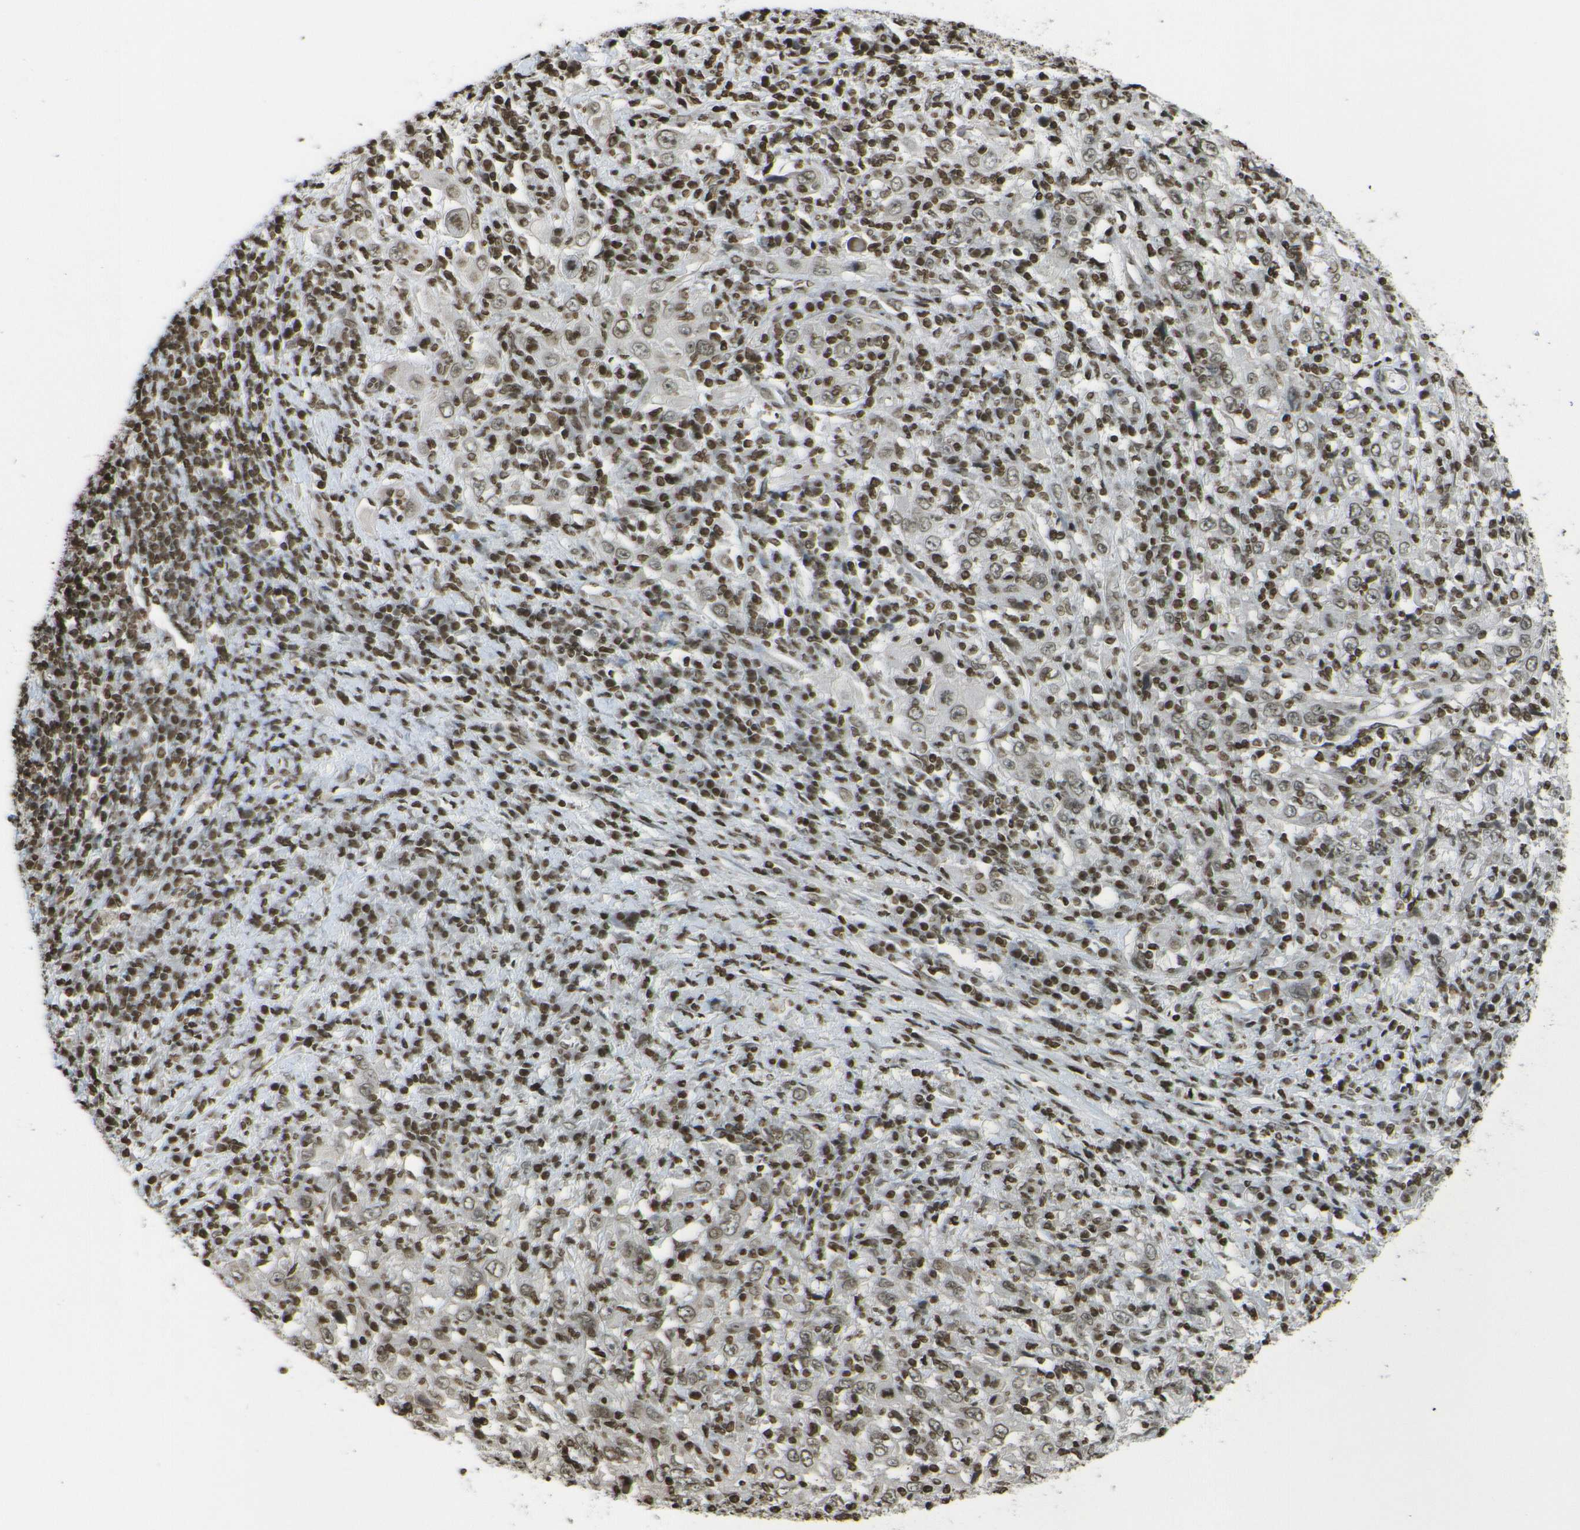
{"staining": {"intensity": "weak", "quantity": ">75%", "location": "nuclear"}, "tissue": "cervical cancer", "cell_type": "Tumor cells", "image_type": "cancer", "snomed": [{"axis": "morphology", "description": "Squamous cell carcinoma, NOS"}, {"axis": "topography", "description": "Cervix"}], "caption": "This is a micrograph of IHC staining of cervical cancer, which shows weak staining in the nuclear of tumor cells.", "gene": "H4C16", "patient": {"sex": "female", "age": 46}}